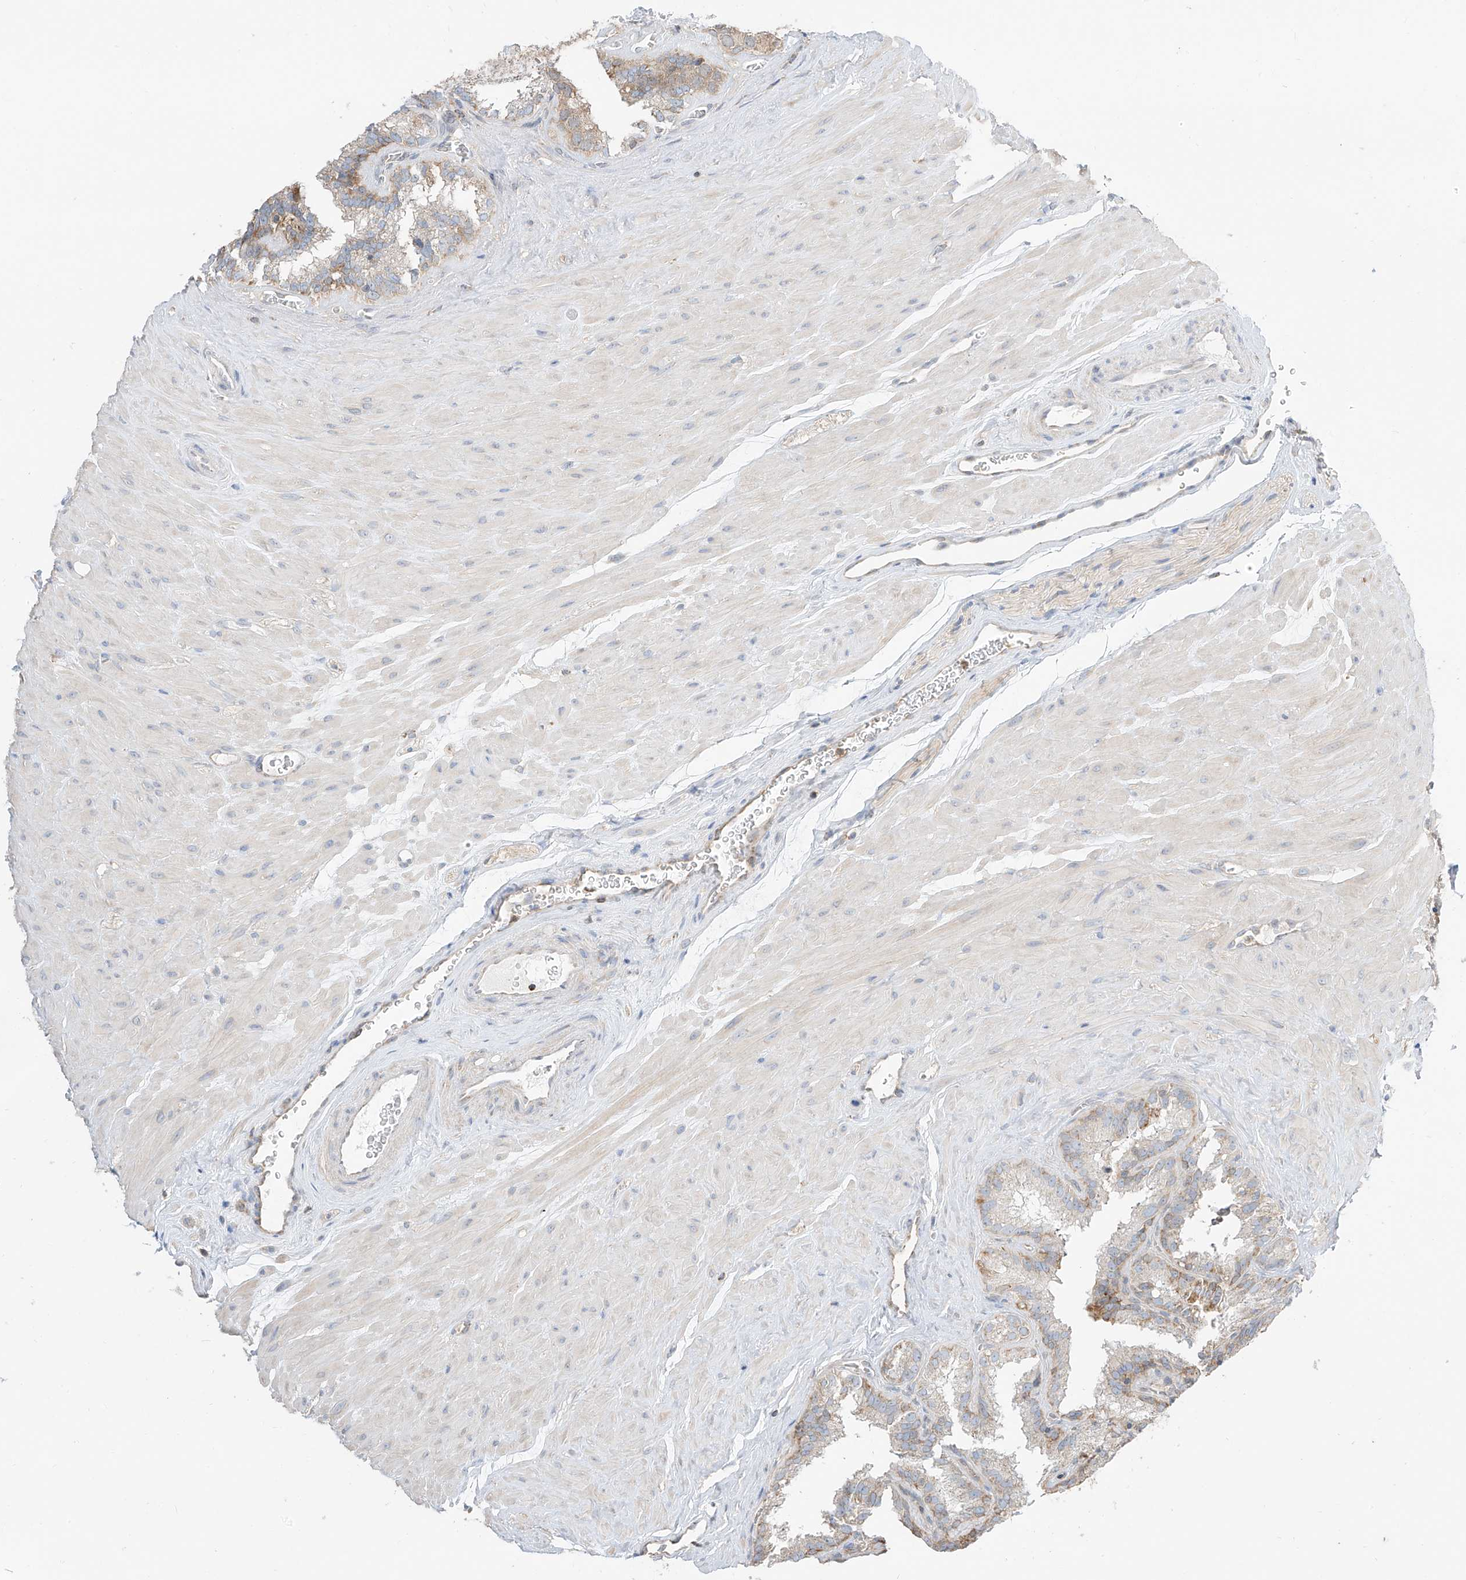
{"staining": {"intensity": "moderate", "quantity": "25%-75%", "location": "cytoplasmic/membranous"}, "tissue": "seminal vesicle", "cell_type": "Glandular cells", "image_type": "normal", "snomed": [{"axis": "morphology", "description": "Normal tissue, NOS"}, {"axis": "topography", "description": "Prostate"}, {"axis": "topography", "description": "Seminal veicle"}], "caption": "This histopathology image demonstrates immunohistochemistry staining of benign human seminal vesicle, with medium moderate cytoplasmic/membranous positivity in approximately 25%-75% of glandular cells.", "gene": "ETHE1", "patient": {"sex": "male", "age": 59}}